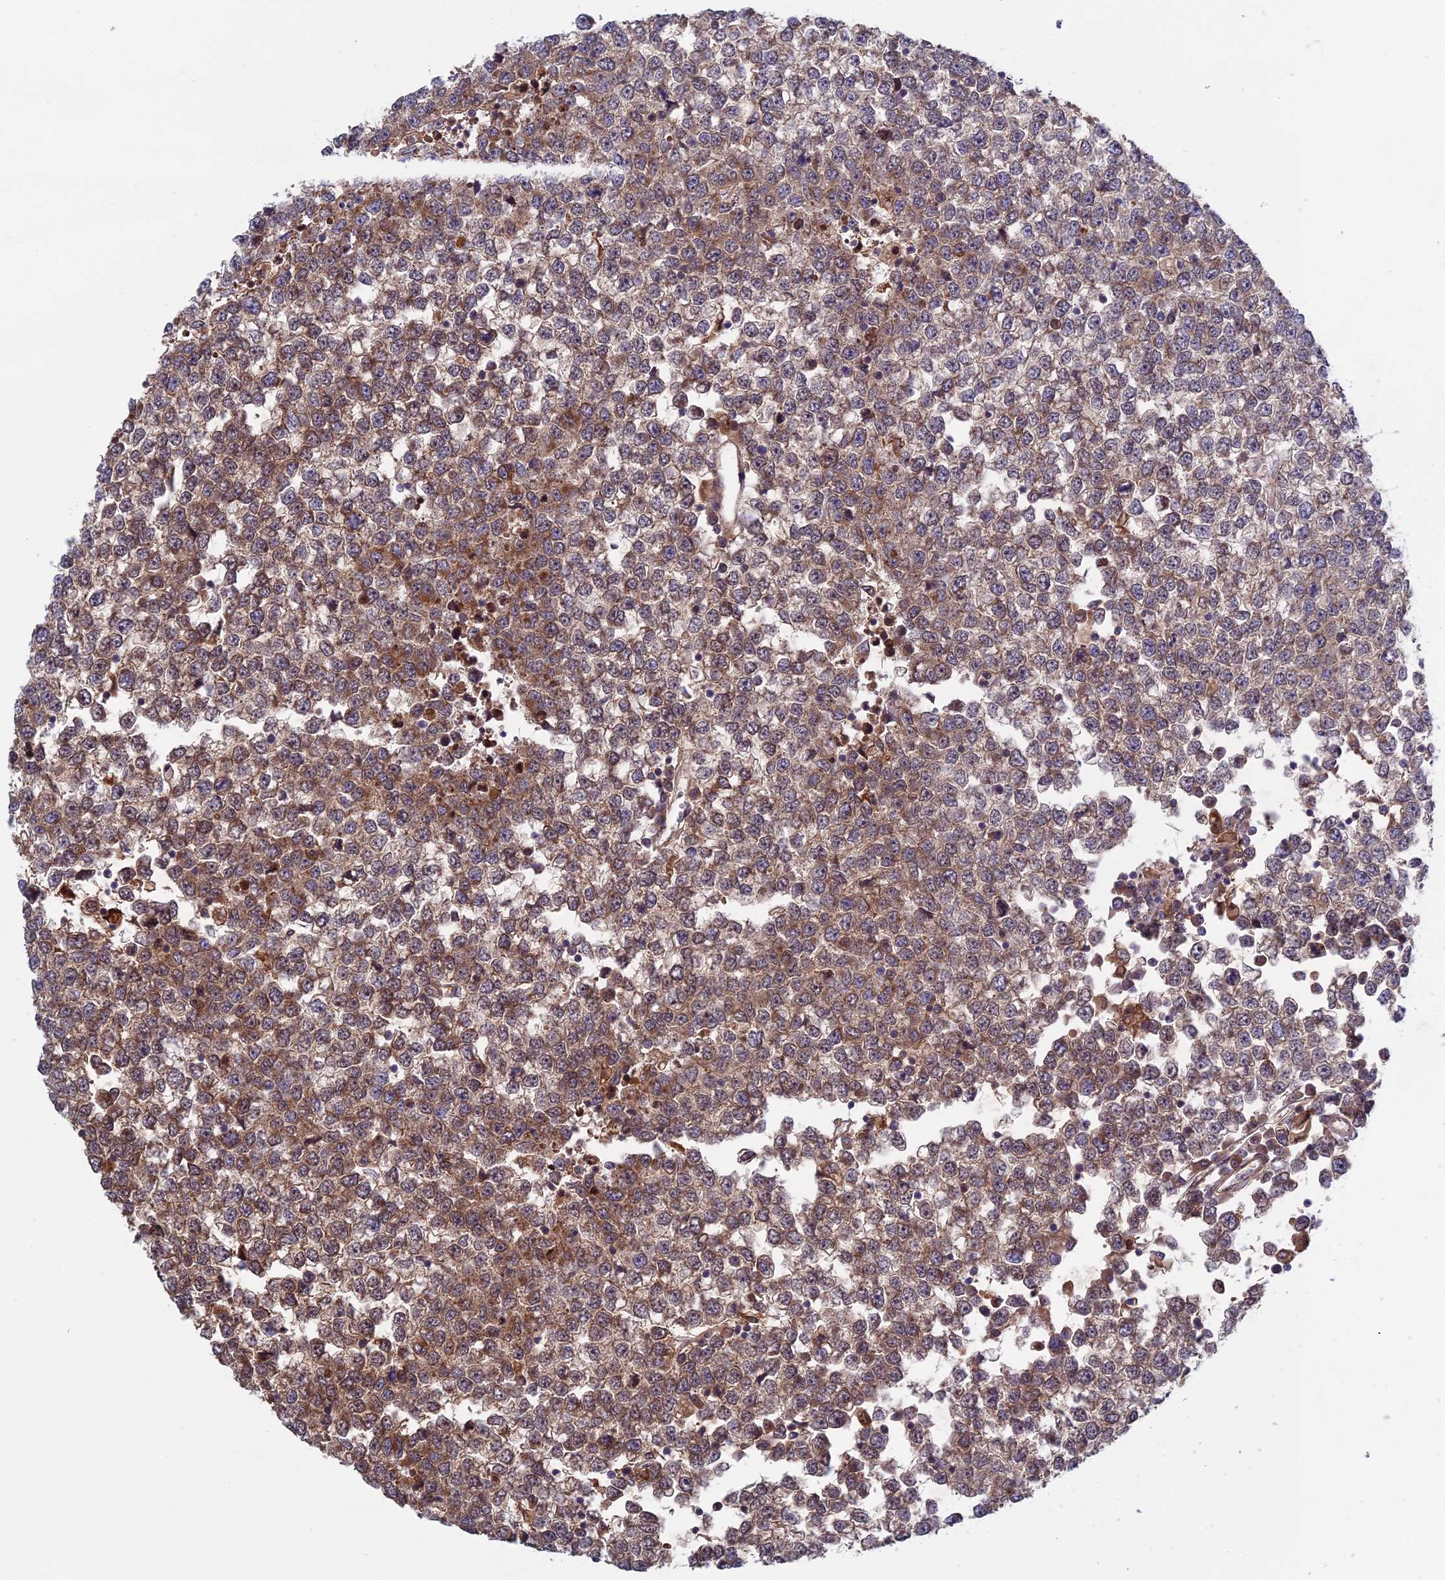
{"staining": {"intensity": "moderate", "quantity": "25%-75%", "location": "cytoplasmic/membranous,nuclear"}, "tissue": "testis cancer", "cell_type": "Tumor cells", "image_type": "cancer", "snomed": [{"axis": "morphology", "description": "Seminoma, NOS"}, {"axis": "topography", "description": "Testis"}], "caption": "A brown stain highlights moderate cytoplasmic/membranous and nuclear positivity of a protein in testis cancer tumor cells.", "gene": "FADS1", "patient": {"sex": "male", "age": 65}}